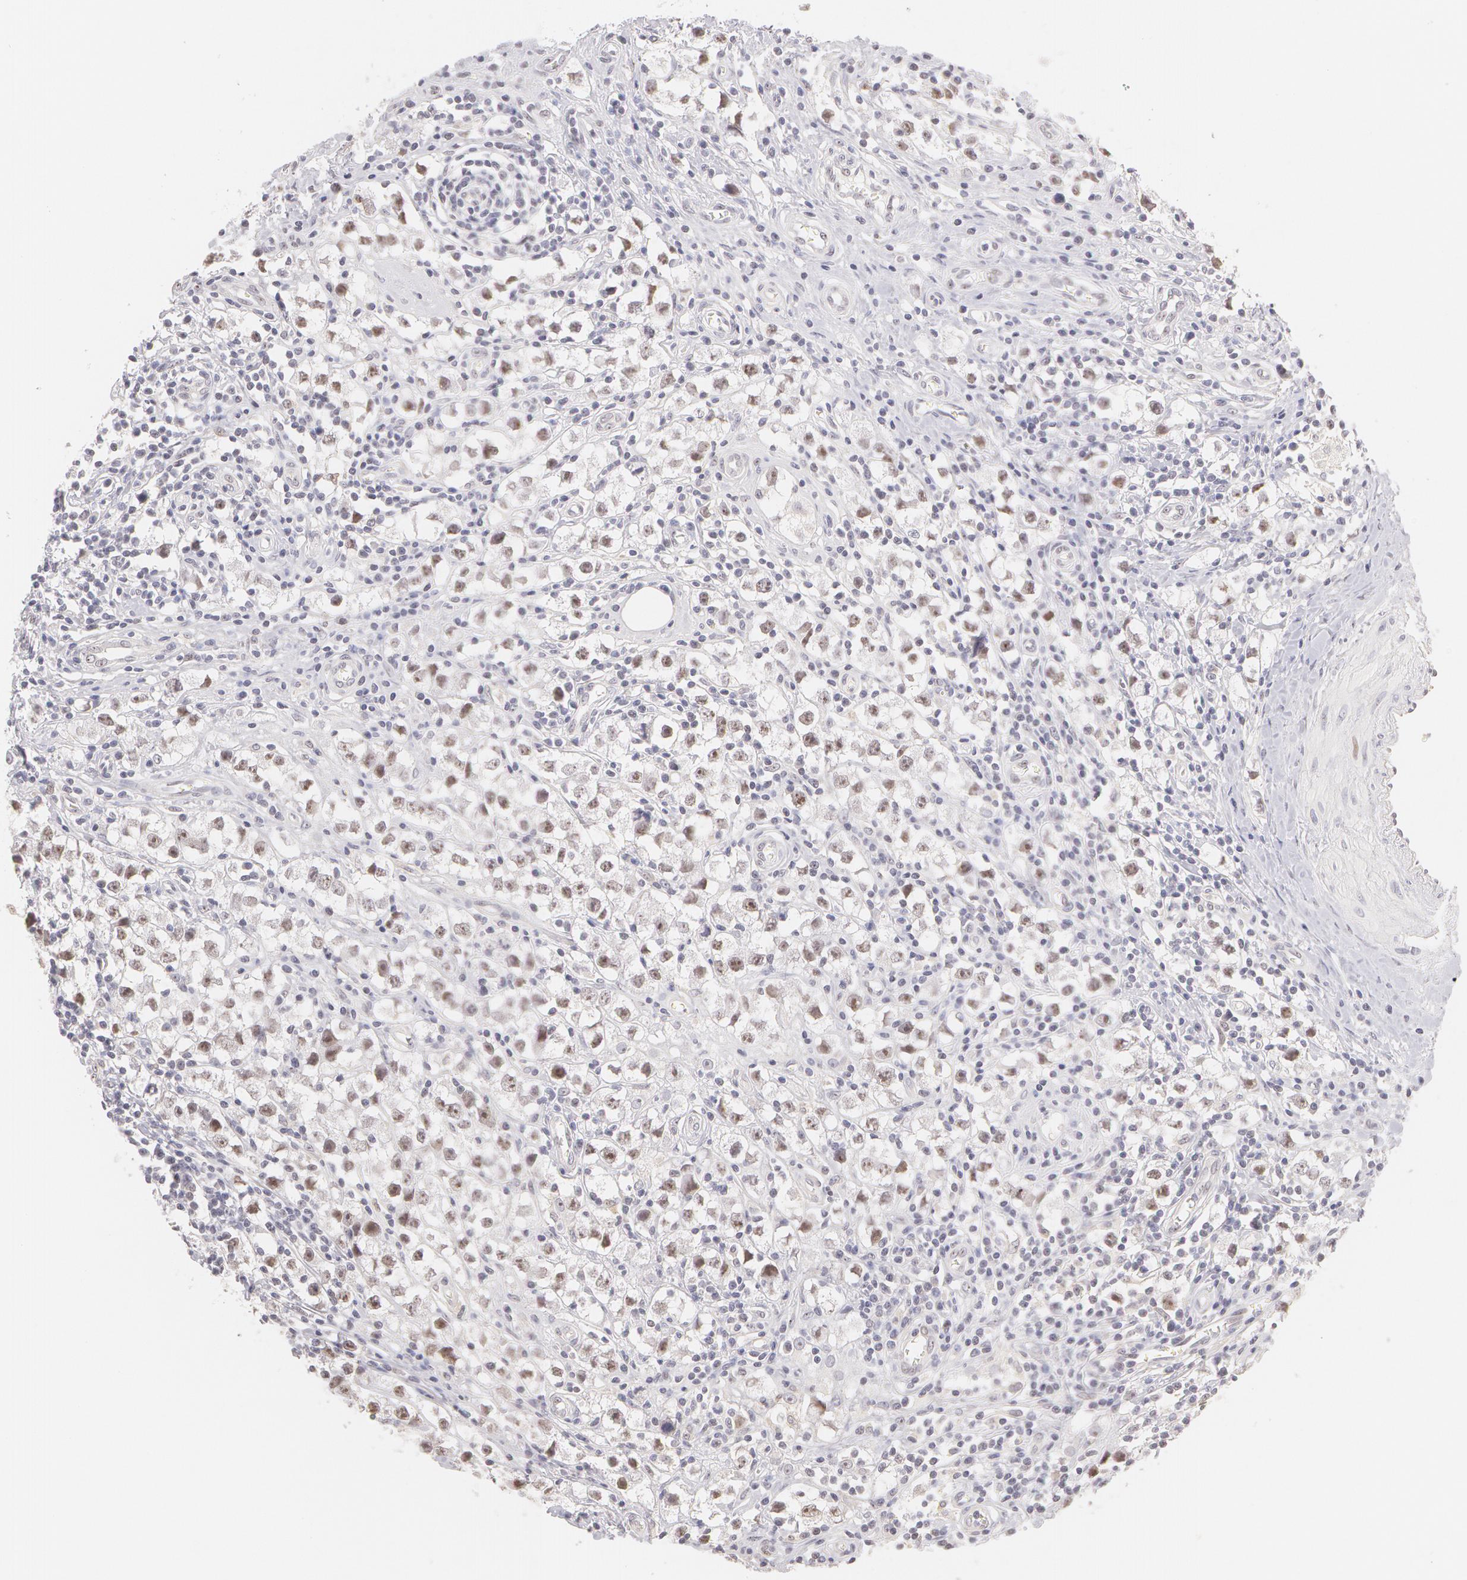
{"staining": {"intensity": "negative", "quantity": "none", "location": "none"}, "tissue": "testis cancer", "cell_type": "Tumor cells", "image_type": "cancer", "snomed": [{"axis": "morphology", "description": "Seminoma, NOS"}, {"axis": "topography", "description": "Testis"}], "caption": "IHC micrograph of neoplastic tissue: testis cancer (seminoma) stained with DAB (3,3'-diaminobenzidine) displays no significant protein expression in tumor cells. (DAB (3,3'-diaminobenzidine) immunohistochemistry visualized using brightfield microscopy, high magnification).", "gene": "ZNF597", "patient": {"sex": "male", "age": 35}}